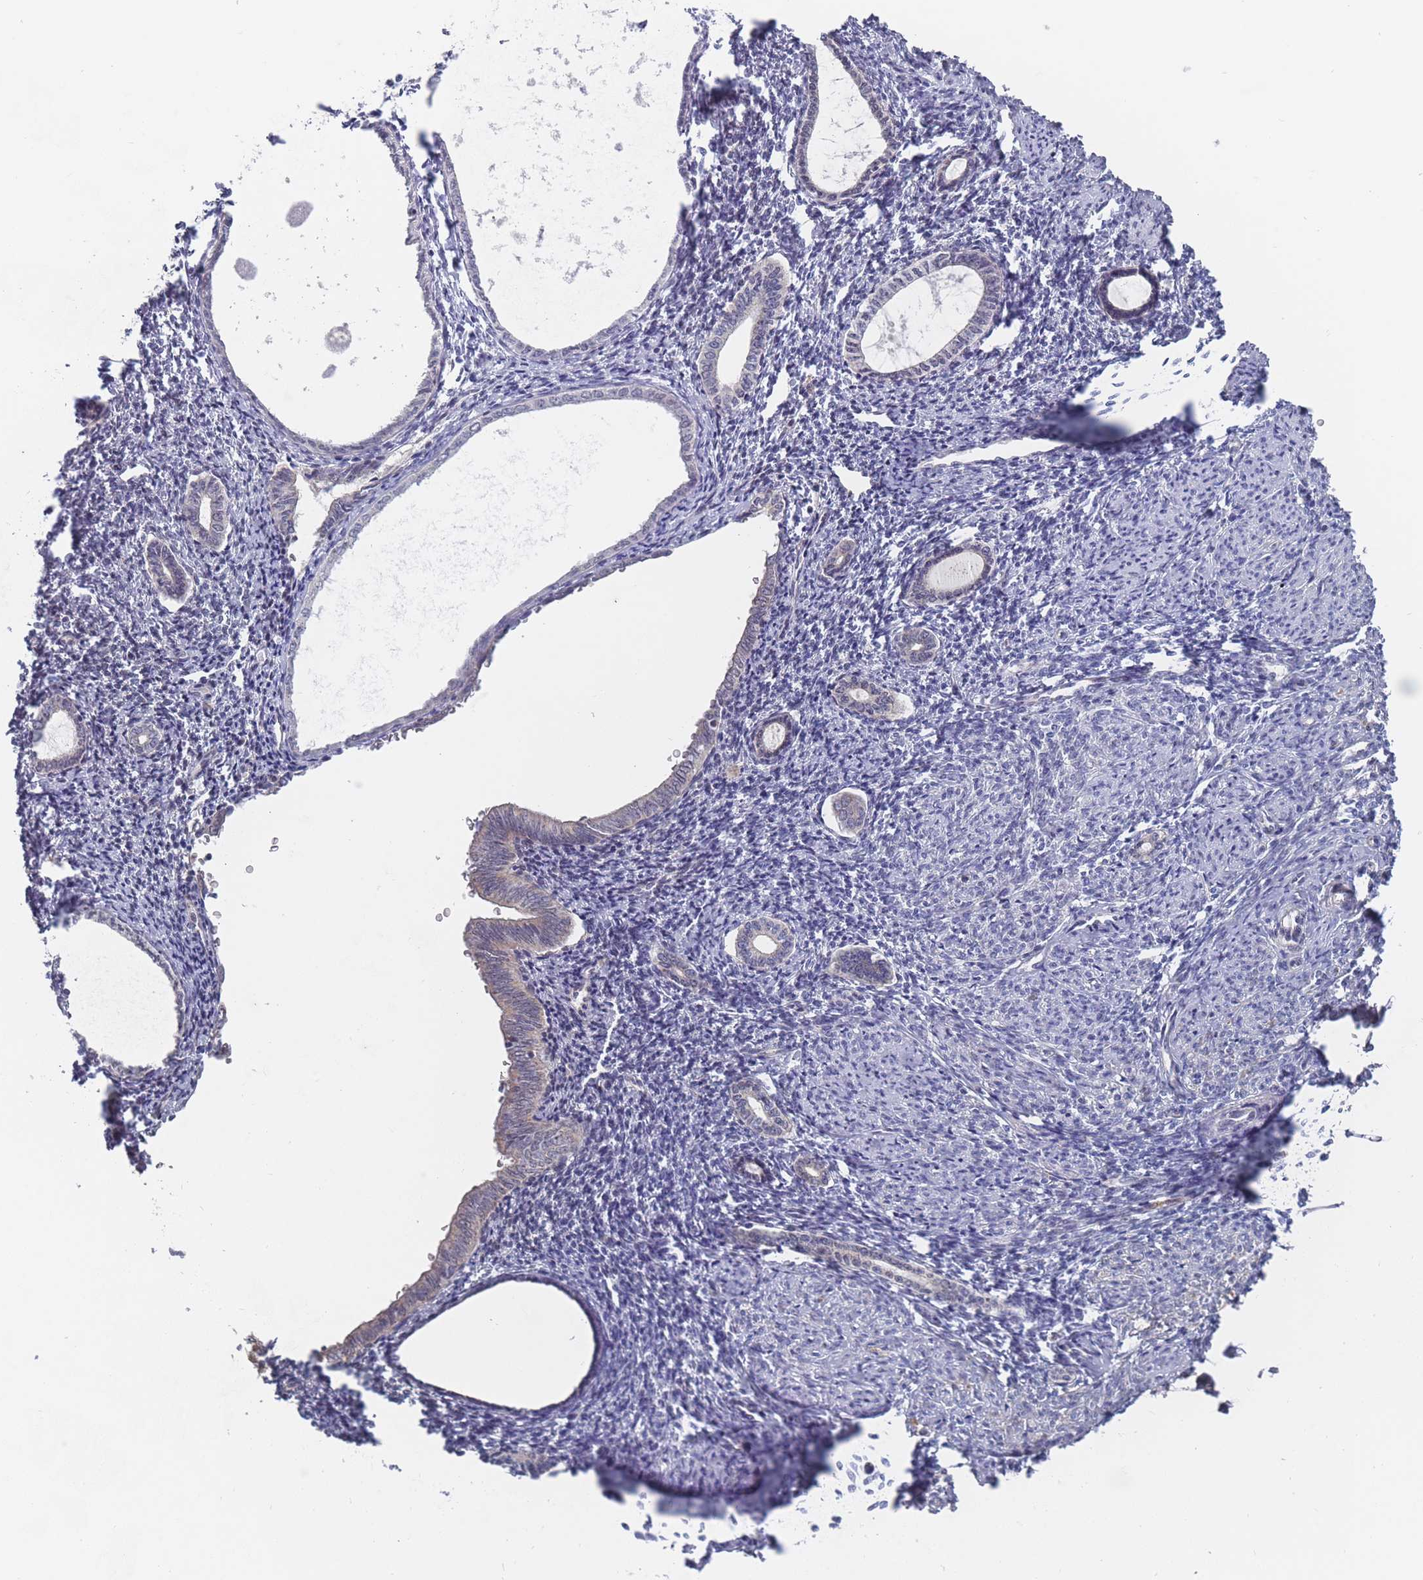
{"staining": {"intensity": "negative", "quantity": "none", "location": "none"}, "tissue": "endometrium", "cell_type": "Cells in endometrial stroma", "image_type": "normal", "snomed": [{"axis": "morphology", "description": "Normal tissue, NOS"}, {"axis": "topography", "description": "Endometrium"}], "caption": "A micrograph of endometrium stained for a protein displays no brown staining in cells in endometrial stroma.", "gene": "PEX7", "patient": {"sex": "female", "age": 63}}